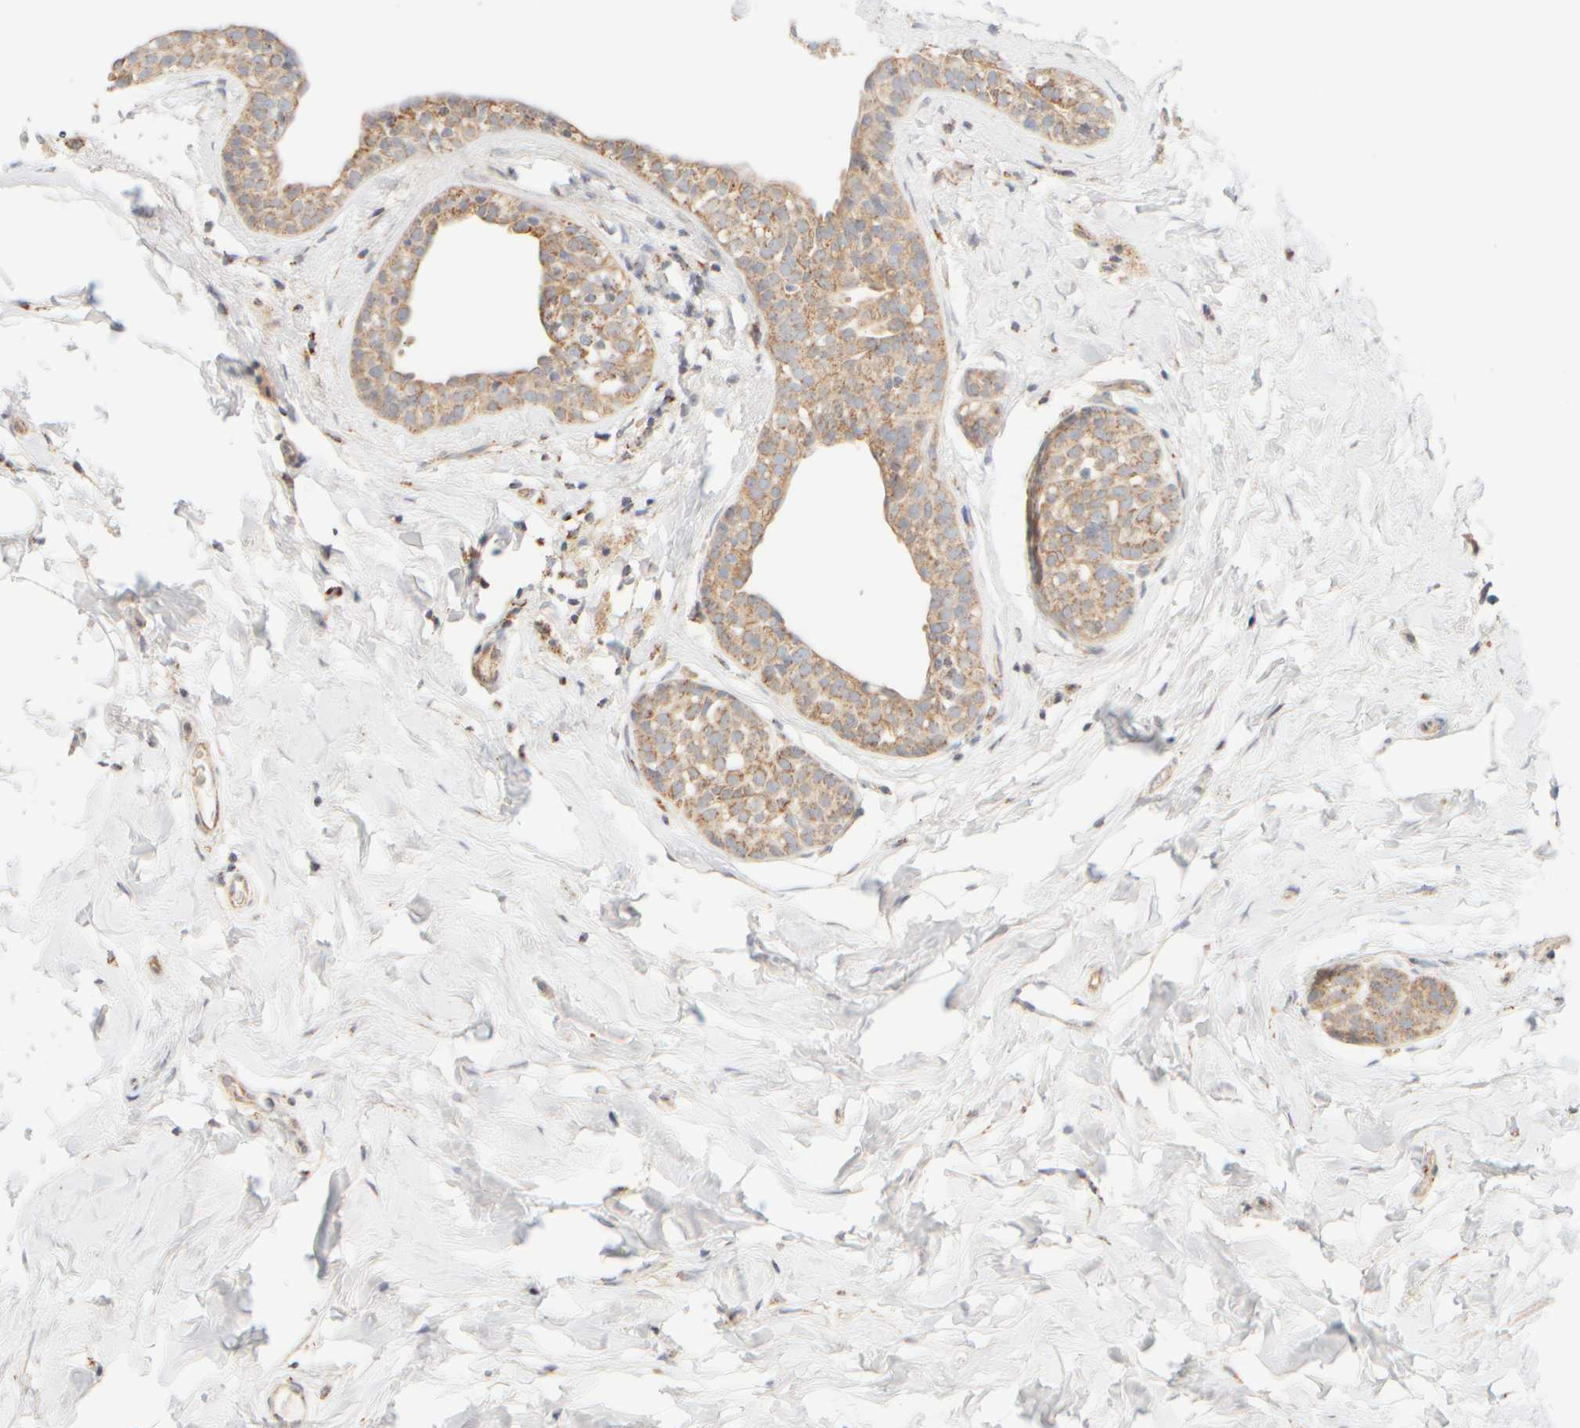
{"staining": {"intensity": "moderate", "quantity": ">75%", "location": "cytoplasmic/membranous"}, "tissue": "breast cancer", "cell_type": "Tumor cells", "image_type": "cancer", "snomed": [{"axis": "morphology", "description": "Duct carcinoma"}, {"axis": "topography", "description": "Breast"}], "caption": "An immunohistochemistry (IHC) image of neoplastic tissue is shown. Protein staining in brown shows moderate cytoplasmic/membranous positivity in breast cancer (intraductal carcinoma) within tumor cells.", "gene": "APBB2", "patient": {"sex": "female", "age": 55}}